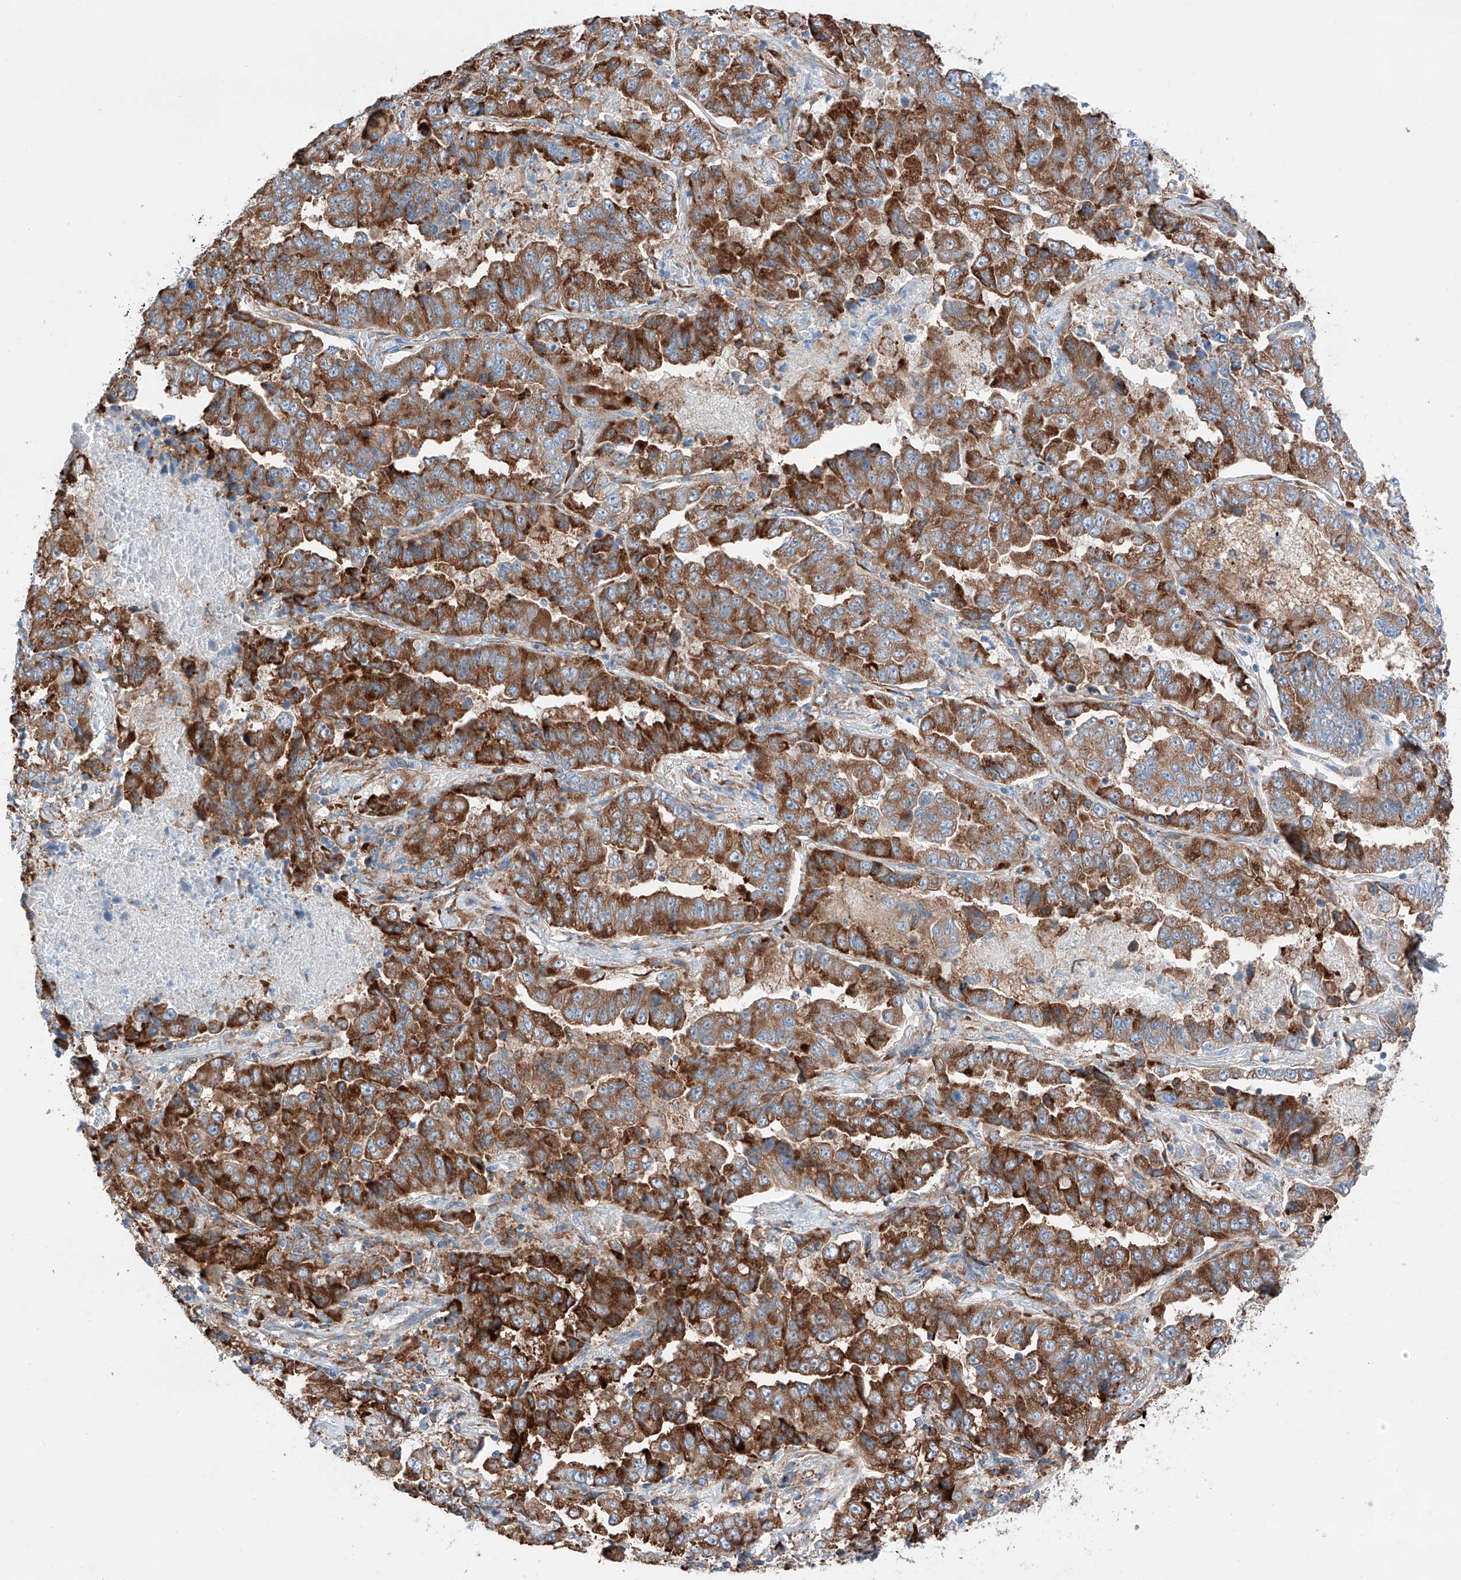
{"staining": {"intensity": "strong", "quantity": ">75%", "location": "cytoplasmic/membranous"}, "tissue": "lung cancer", "cell_type": "Tumor cells", "image_type": "cancer", "snomed": [{"axis": "morphology", "description": "Adenocarcinoma, NOS"}, {"axis": "topography", "description": "Lung"}], "caption": "Adenocarcinoma (lung) stained for a protein (brown) displays strong cytoplasmic/membranous positive expression in about >75% of tumor cells.", "gene": "CRELD1", "patient": {"sex": "female", "age": 51}}